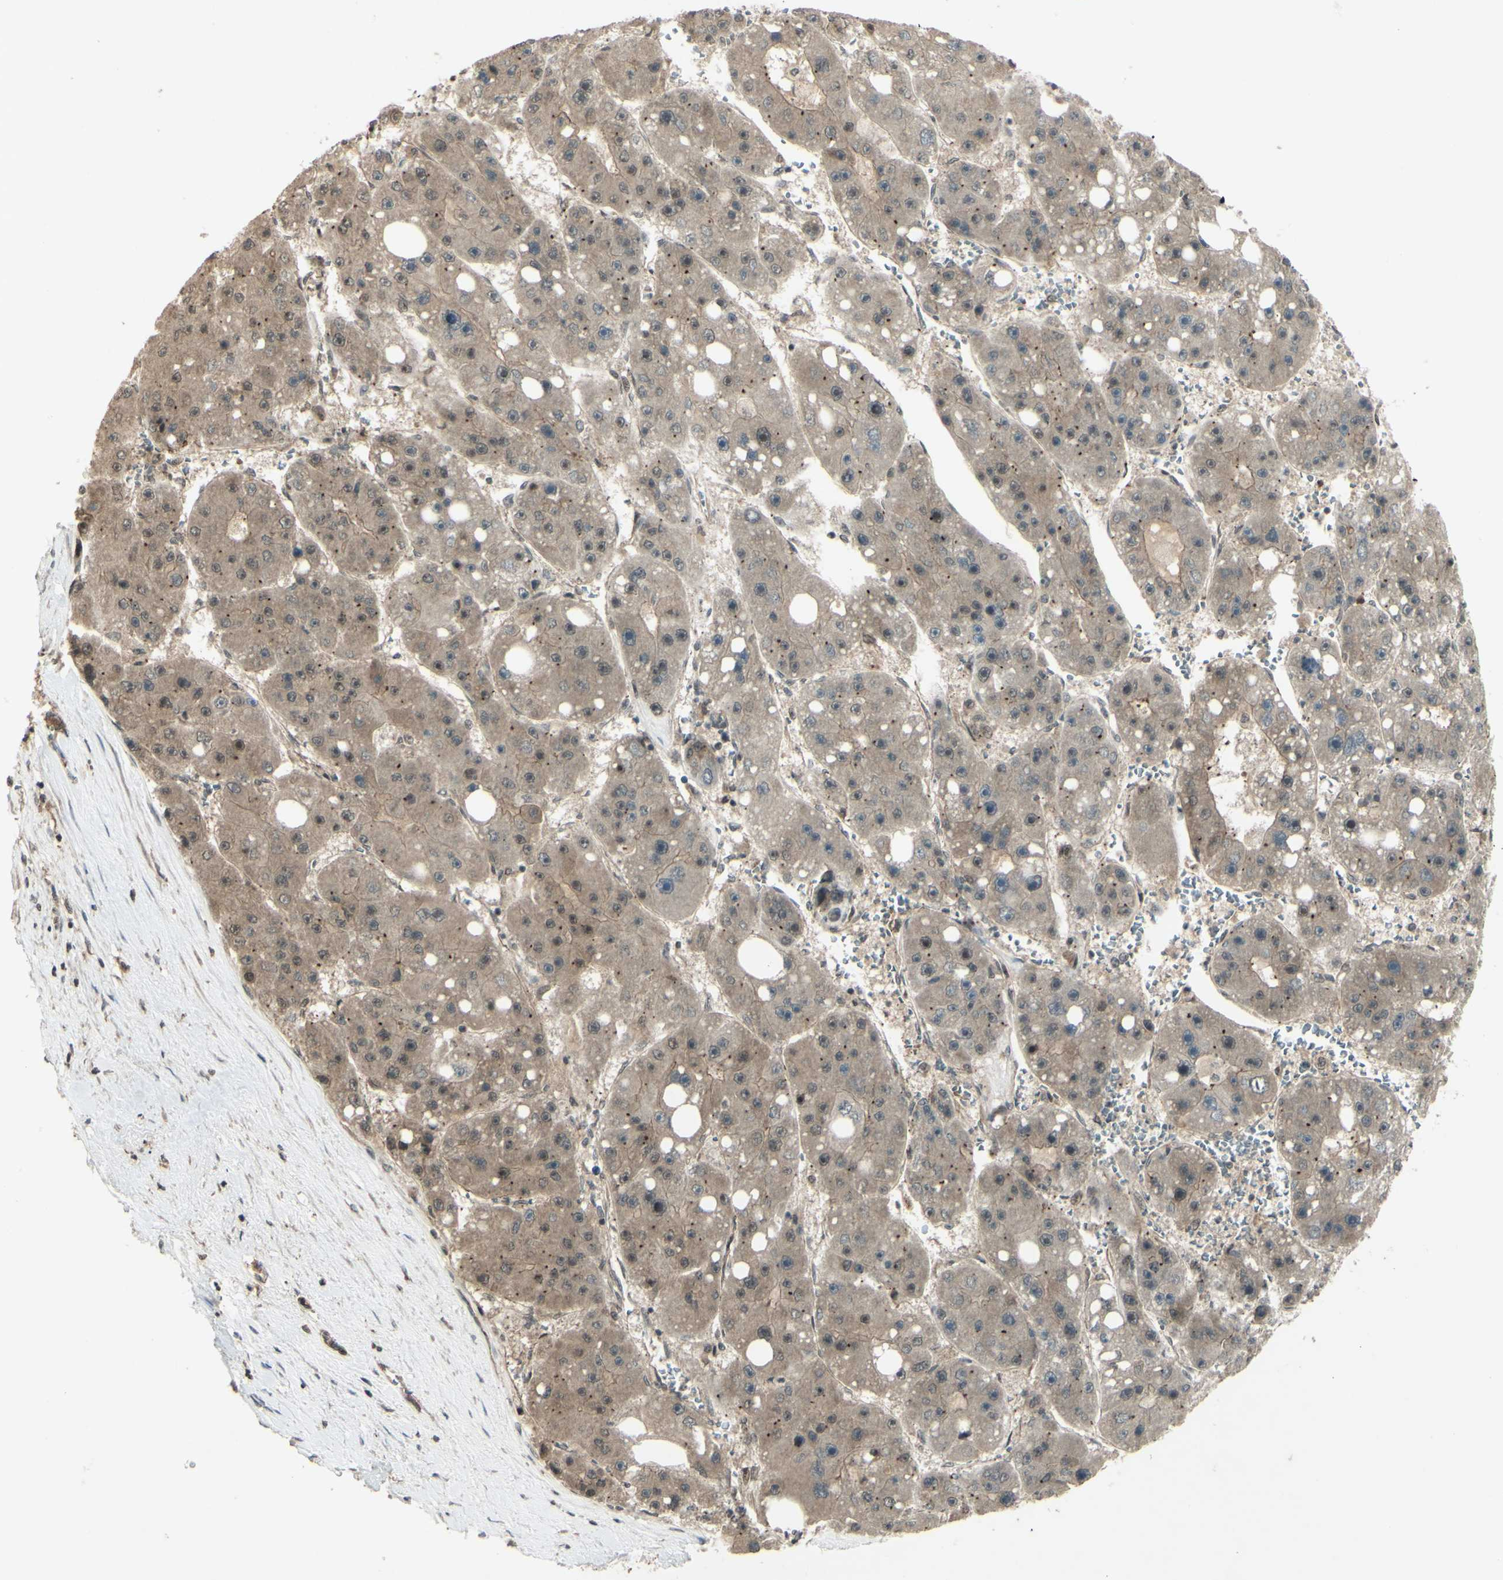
{"staining": {"intensity": "weak", "quantity": ">75%", "location": "cytoplasmic/membranous"}, "tissue": "liver cancer", "cell_type": "Tumor cells", "image_type": "cancer", "snomed": [{"axis": "morphology", "description": "Carcinoma, Hepatocellular, NOS"}, {"axis": "topography", "description": "Liver"}], "caption": "Protein expression by IHC reveals weak cytoplasmic/membranous positivity in approximately >75% of tumor cells in liver hepatocellular carcinoma. (brown staining indicates protein expression, while blue staining denotes nuclei).", "gene": "BLNK", "patient": {"sex": "female", "age": 61}}